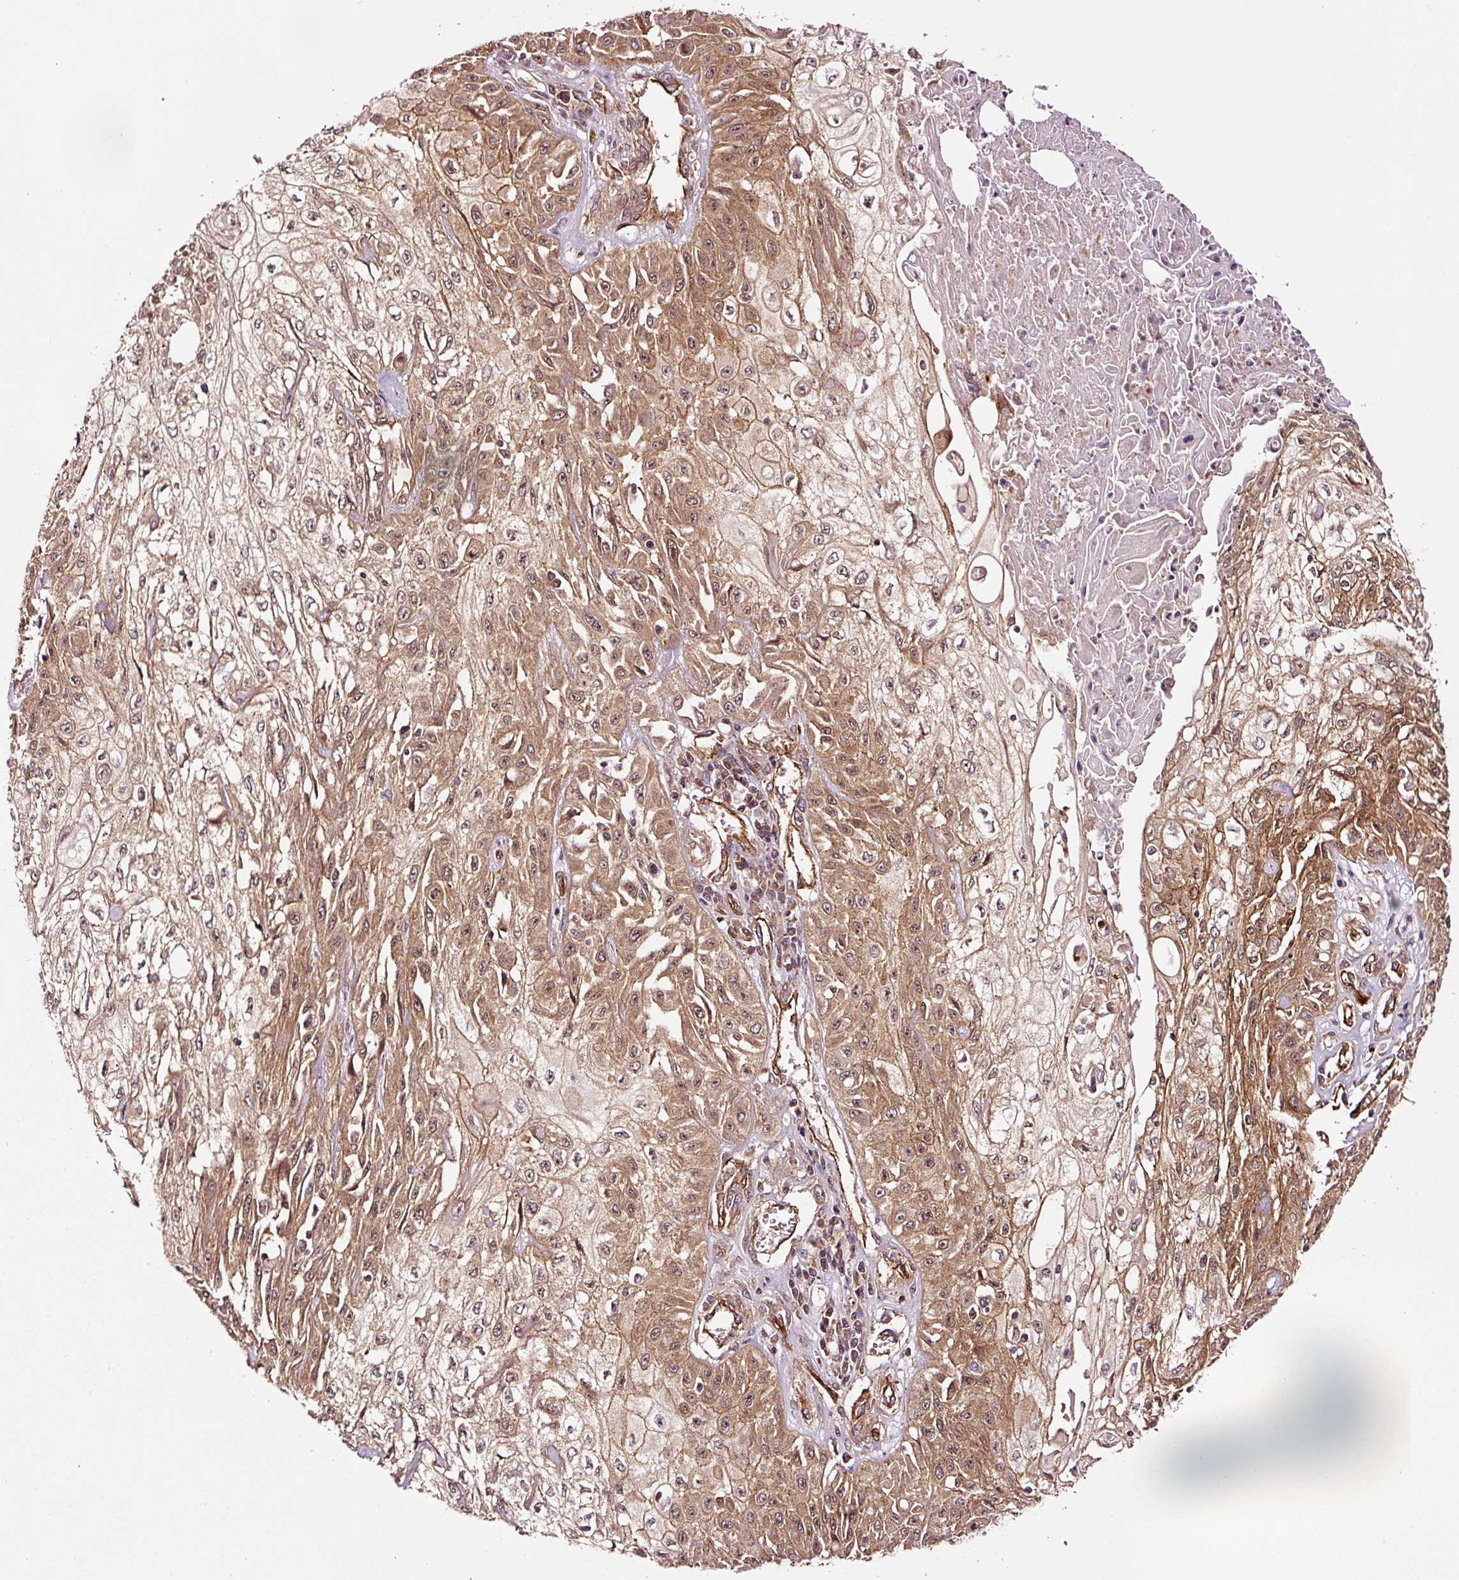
{"staining": {"intensity": "moderate", "quantity": ">75%", "location": "cytoplasmic/membranous"}, "tissue": "skin cancer", "cell_type": "Tumor cells", "image_type": "cancer", "snomed": [{"axis": "morphology", "description": "Squamous cell carcinoma, NOS"}, {"axis": "morphology", "description": "Squamous cell carcinoma, metastatic, NOS"}, {"axis": "topography", "description": "Skin"}, {"axis": "topography", "description": "Lymph node"}], "caption": "IHC of human metastatic squamous cell carcinoma (skin) shows medium levels of moderate cytoplasmic/membranous staining in approximately >75% of tumor cells. Immunohistochemistry (ihc) stains the protein of interest in brown and the nuclei are stained blue.", "gene": "METAP1", "patient": {"sex": "male", "age": 75}}